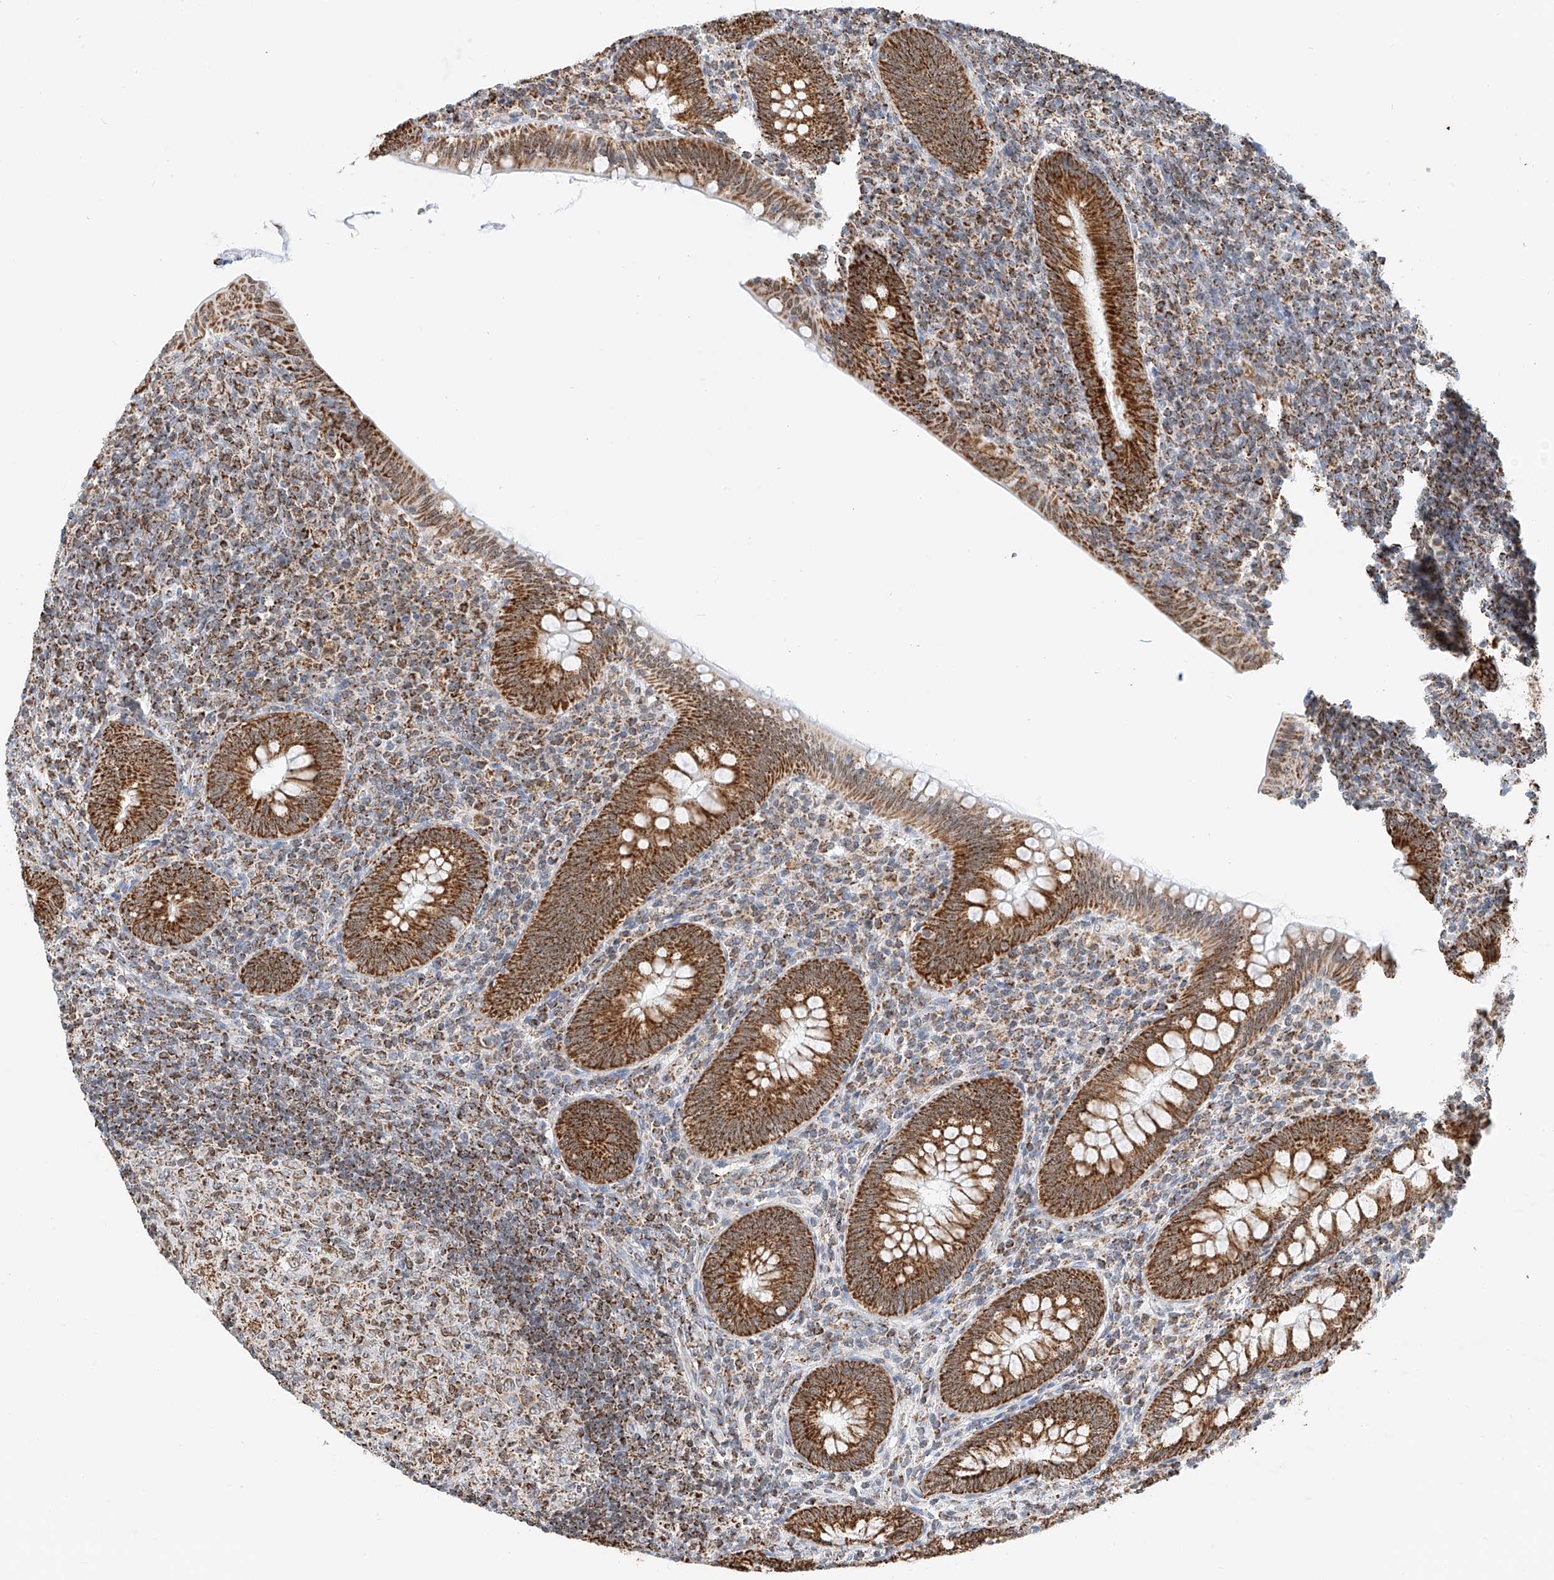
{"staining": {"intensity": "moderate", "quantity": ">75%", "location": "cytoplasmic/membranous"}, "tissue": "appendix", "cell_type": "Glandular cells", "image_type": "normal", "snomed": [{"axis": "morphology", "description": "Normal tissue, NOS"}, {"axis": "topography", "description": "Appendix"}], "caption": "Brown immunohistochemical staining in benign human appendix exhibits moderate cytoplasmic/membranous expression in approximately >75% of glandular cells. (Stains: DAB (3,3'-diaminobenzidine) in brown, nuclei in blue, Microscopy: brightfield microscopy at high magnification).", "gene": "PPA2", "patient": {"sex": "male", "age": 14}}